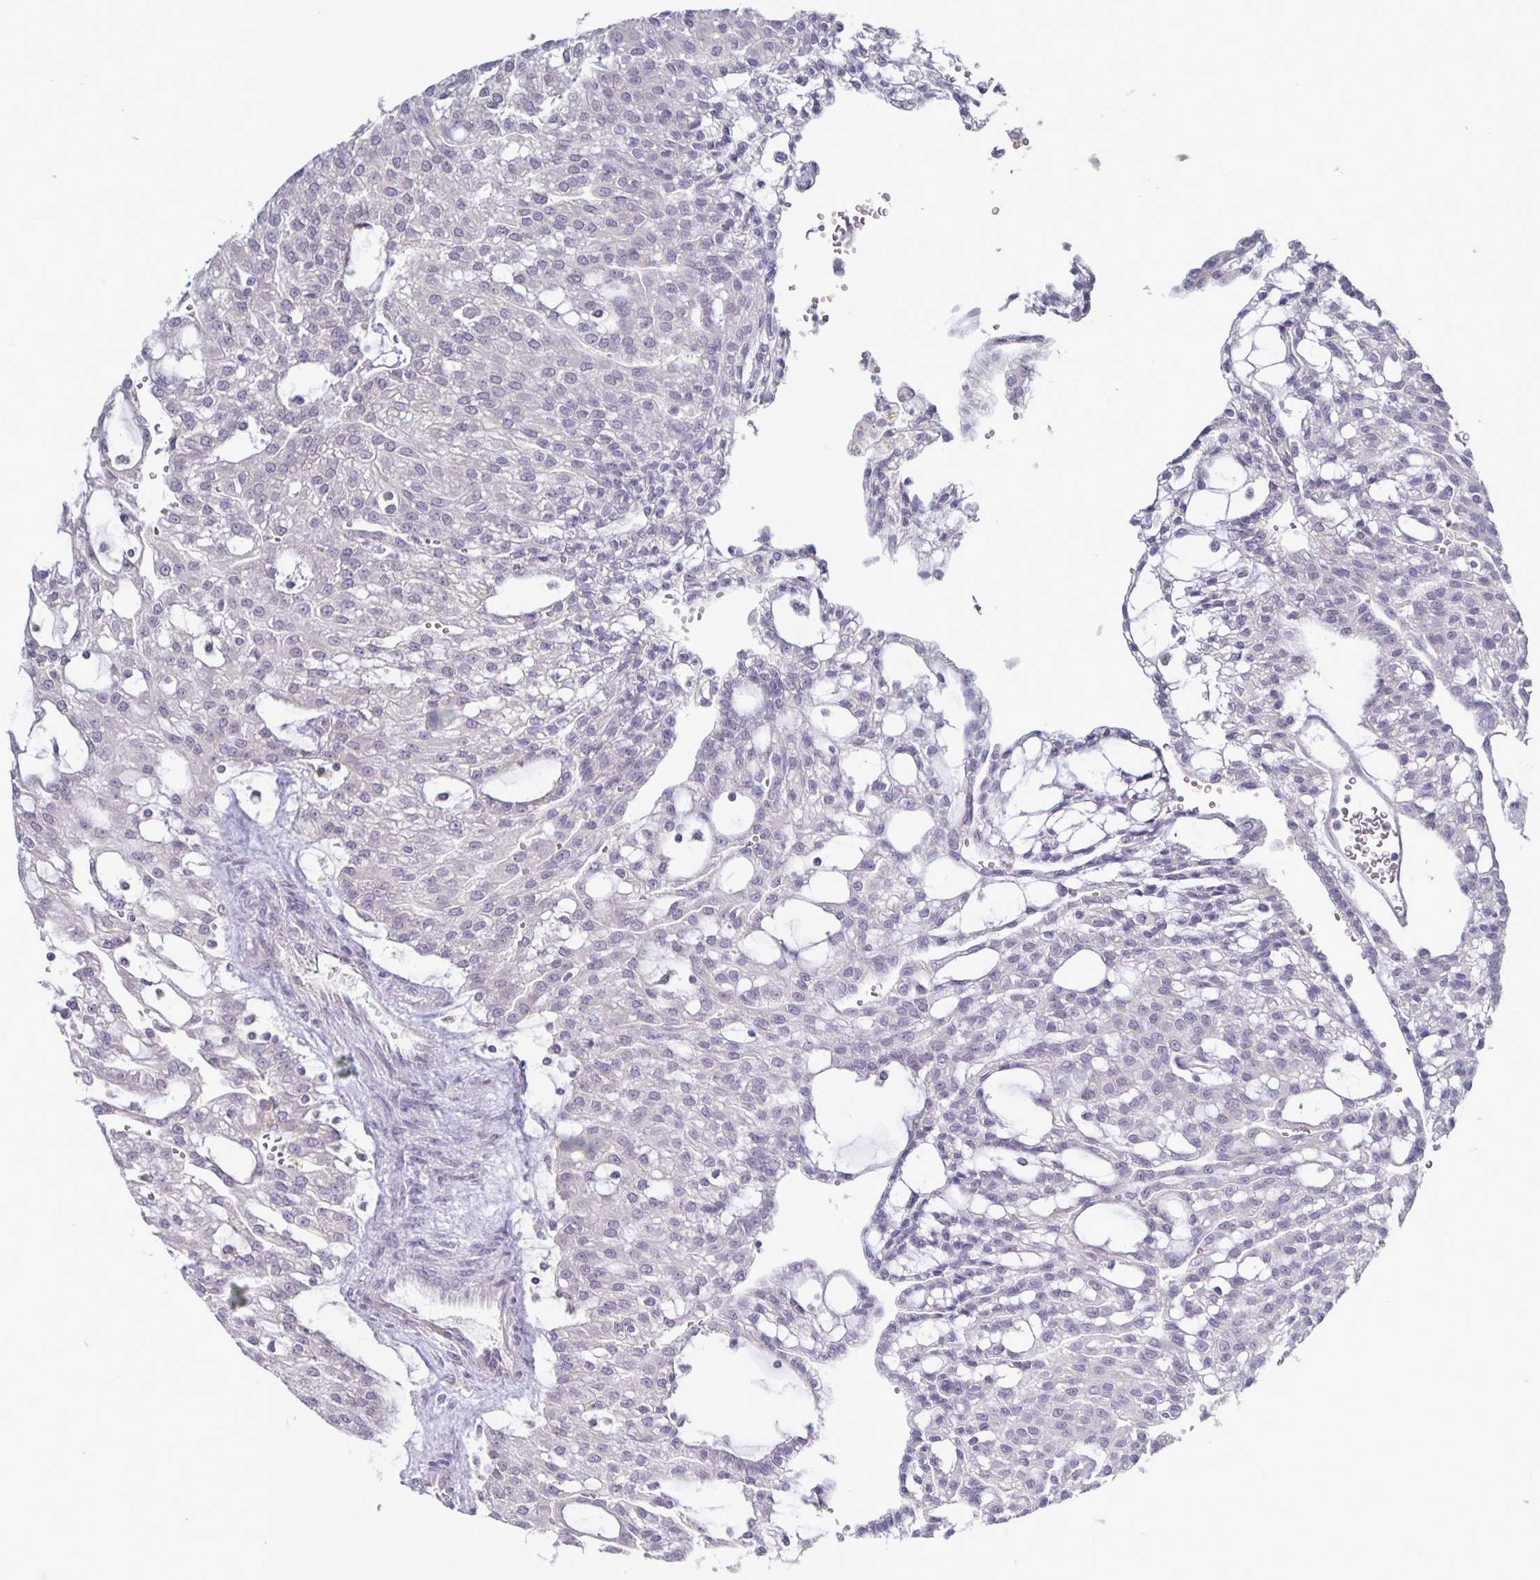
{"staining": {"intensity": "negative", "quantity": "none", "location": "none"}, "tissue": "renal cancer", "cell_type": "Tumor cells", "image_type": "cancer", "snomed": [{"axis": "morphology", "description": "Adenocarcinoma, NOS"}, {"axis": "topography", "description": "Kidney"}], "caption": "Immunohistochemistry (IHC) histopathology image of renal cancer (adenocarcinoma) stained for a protein (brown), which shows no staining in tumor cells.", "gene": "PLCB3", "patient": {"sex": "male", "age": 63}}